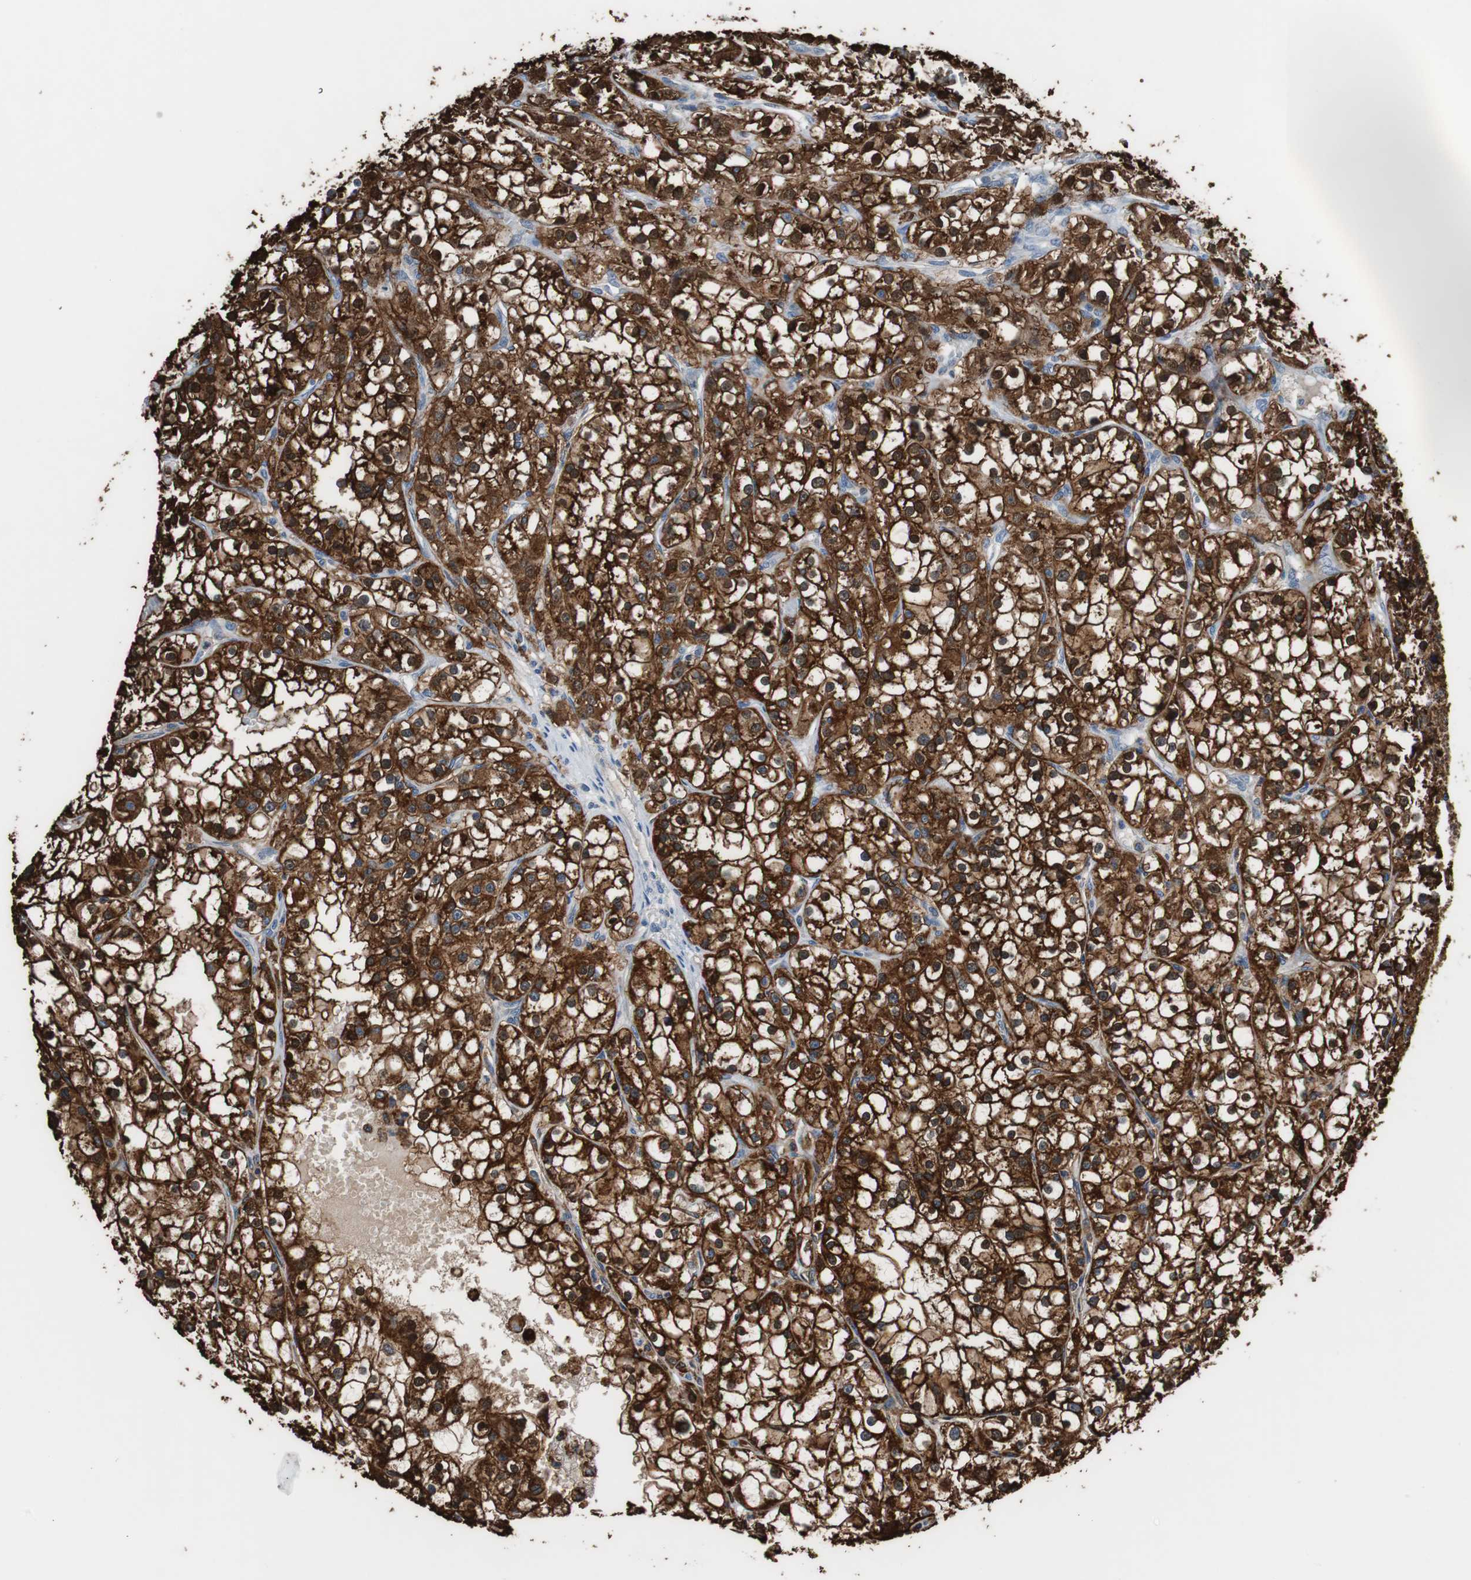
{"staining": {"intensity": "strong", "quantity": ">75%", "location": "cytoplasmic/membranous"}, "tissue": "renal cancer", "cell_type": "Tumor cells", "image_type": "cancer", "snomed": [{"axis": "morphology", "description": "Adenocarcinoma, NOS"}, {"axis": "topography", "description": "Kidney"}], "caption": "This is a photomicrograph of immunohistochemistry (IHC) staining of renal cancer (adenocarcinoma), which shows strong positivity in the cytoplasmic/membranous of tumor cells.", "gene": "ANXA4", "patient": {"sex": "female", "age": 52}}